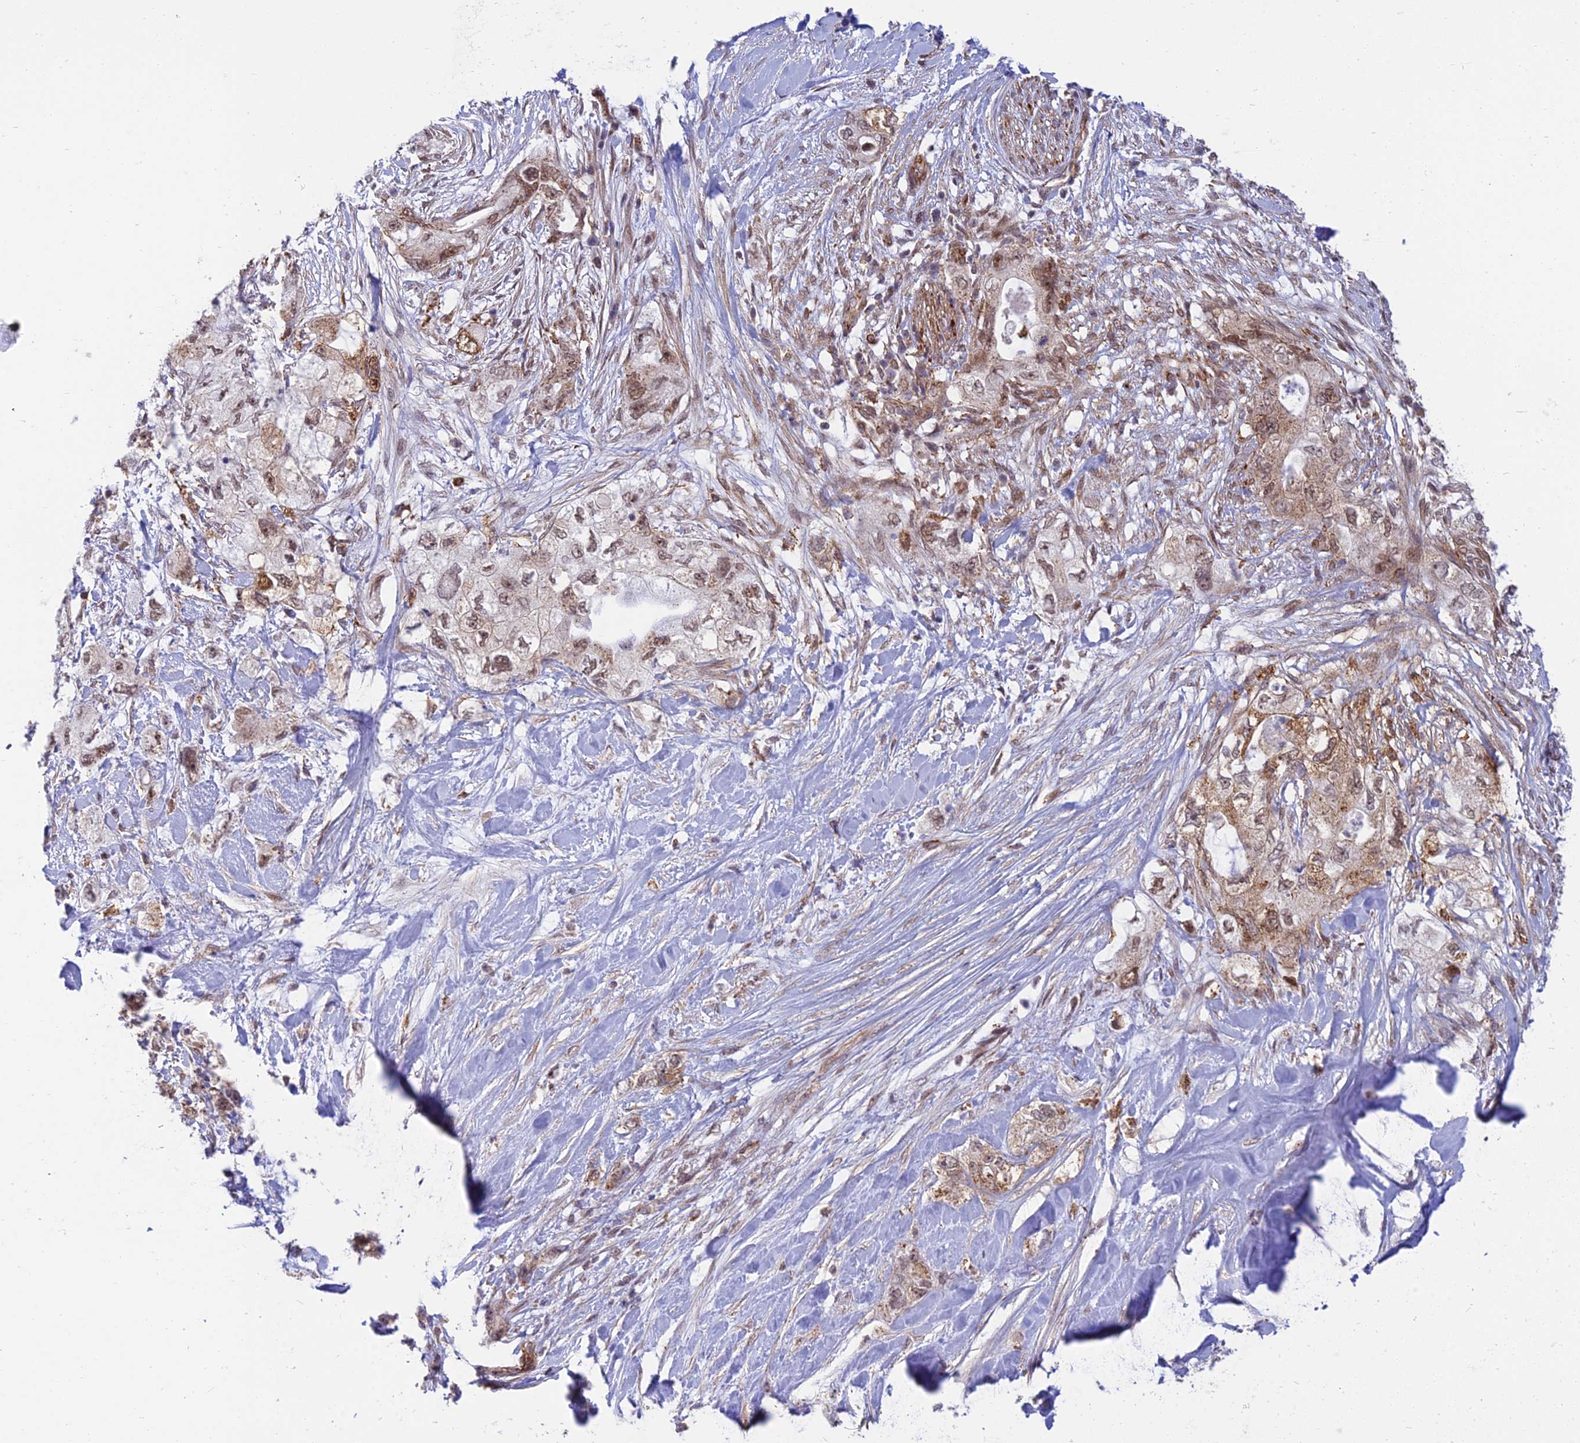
{"staining": {"intensity": "moderate", "quantity": ">75%", "location": "cytoplasmic/membranous,nuclear"}, "tissue": "pancreatic cancer", "cell_type": "Tumor cells", "image_type": "cancer", "snomed": [{"axis": "morphology", "description": "Adenocarcinoma, NOS"}, {"axis": "topography", "description": "Pancreas"}], "caption": "This photomicrograph exhibits pancreatic cancer stained with immunohistochemistry to label a protein in brown. The cytoplasmic/membranous and nuclear of tumor cells show moderate positivity for the protein. Nuclei are counter-stained blue.", "gene": "SAPCD2", "patient": {"sex": "female", "age": 73}}